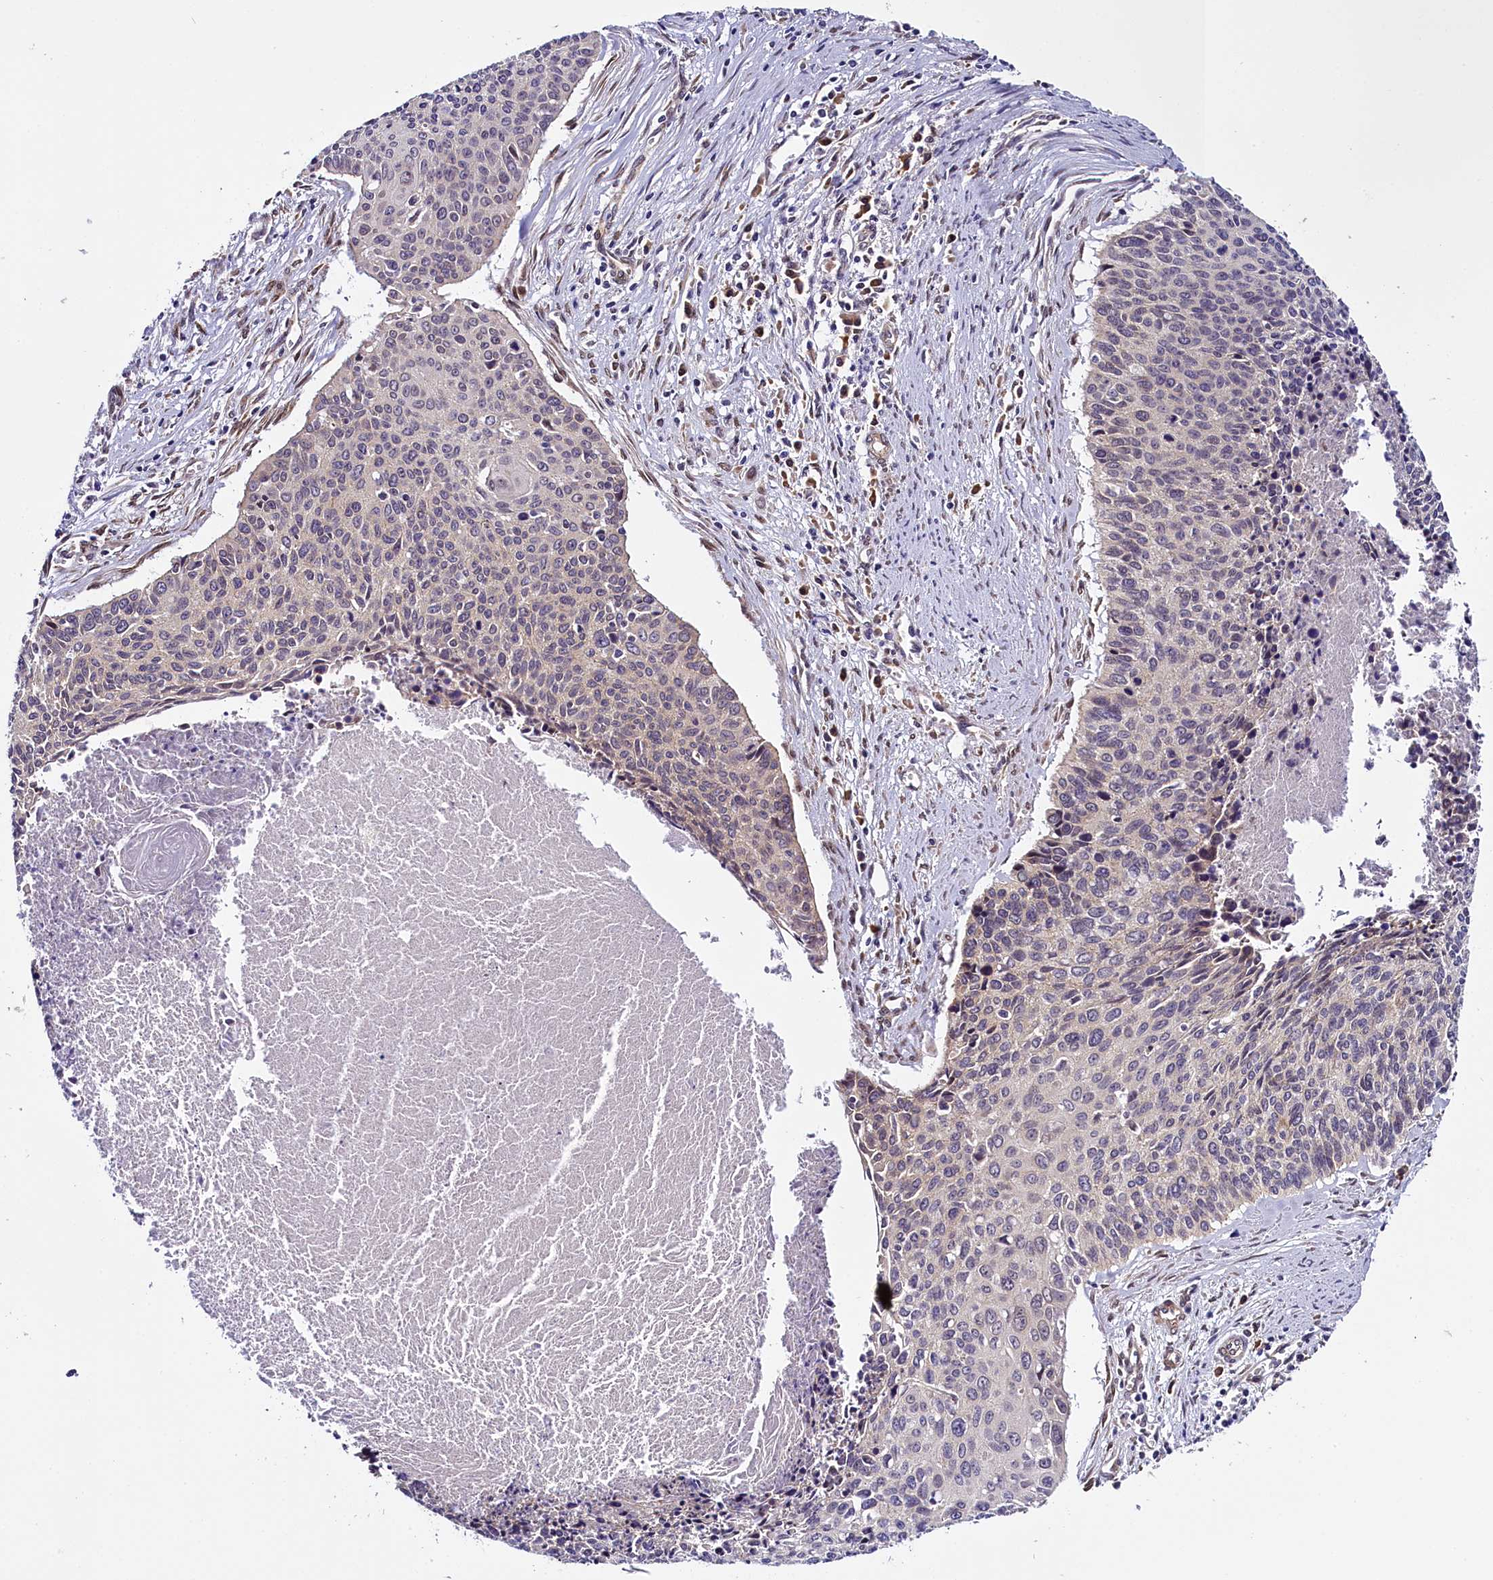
{"staining": {"intensity": "negative", "quantity": "none", "location": "none"}, "tissue": "cervical cancer", "cell_type": "Tumor cells", "image_type": "cancer", "snomed": [{"axis": "morphology", "description": "Squamous cell carcinoma, NOS"}, {"axis": "topography", "description": "Cervix"}], "caption": "Photomicrograph shows no significant protein expression in tumor cells of squamous cell carcinoma (cervical).", "gene": "UACA", "patient": {"sex": "female", "age": 55}}